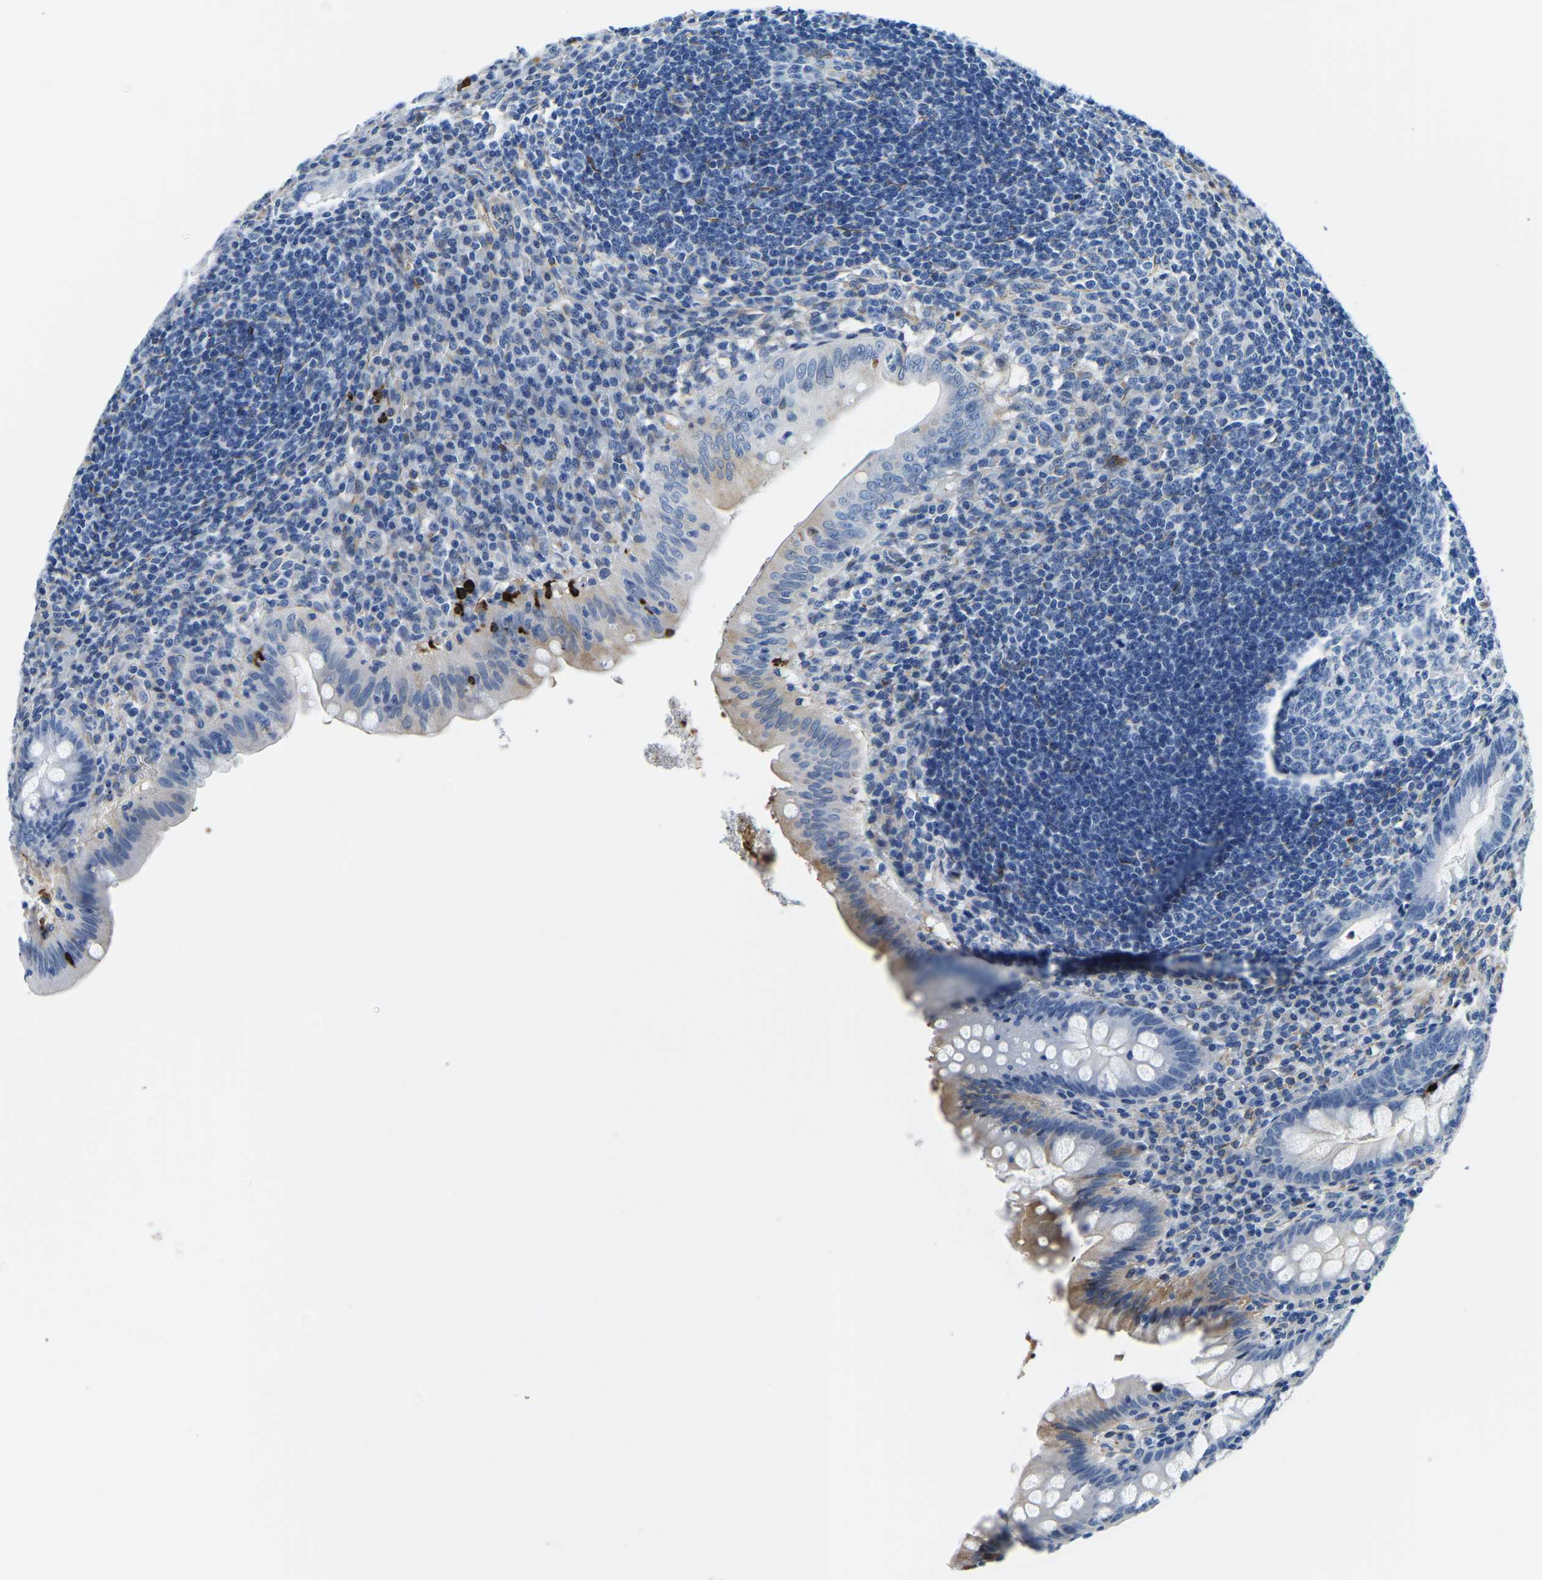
{"staining": {"intensity": "moderate", "quantity": "<25%", "location": "cytoplasmic/membranous"}, "tissue": "appendix", "cell_type": "Glandular cells", "image_type": "normal", "snomed": [{"axis": "morphology", "description": "Normal tissue, NOS"}, {"axis": "topography", "description": "Appendix"}], "caption": "Unremarkable appendix demonstrates moderate cytoplasmic/membranous staining in approximately <25% of glandular cells, visualized by immunohistochemistry.", "gene": "MS4A3", "patient": {"sex": "male", "age": 56}}